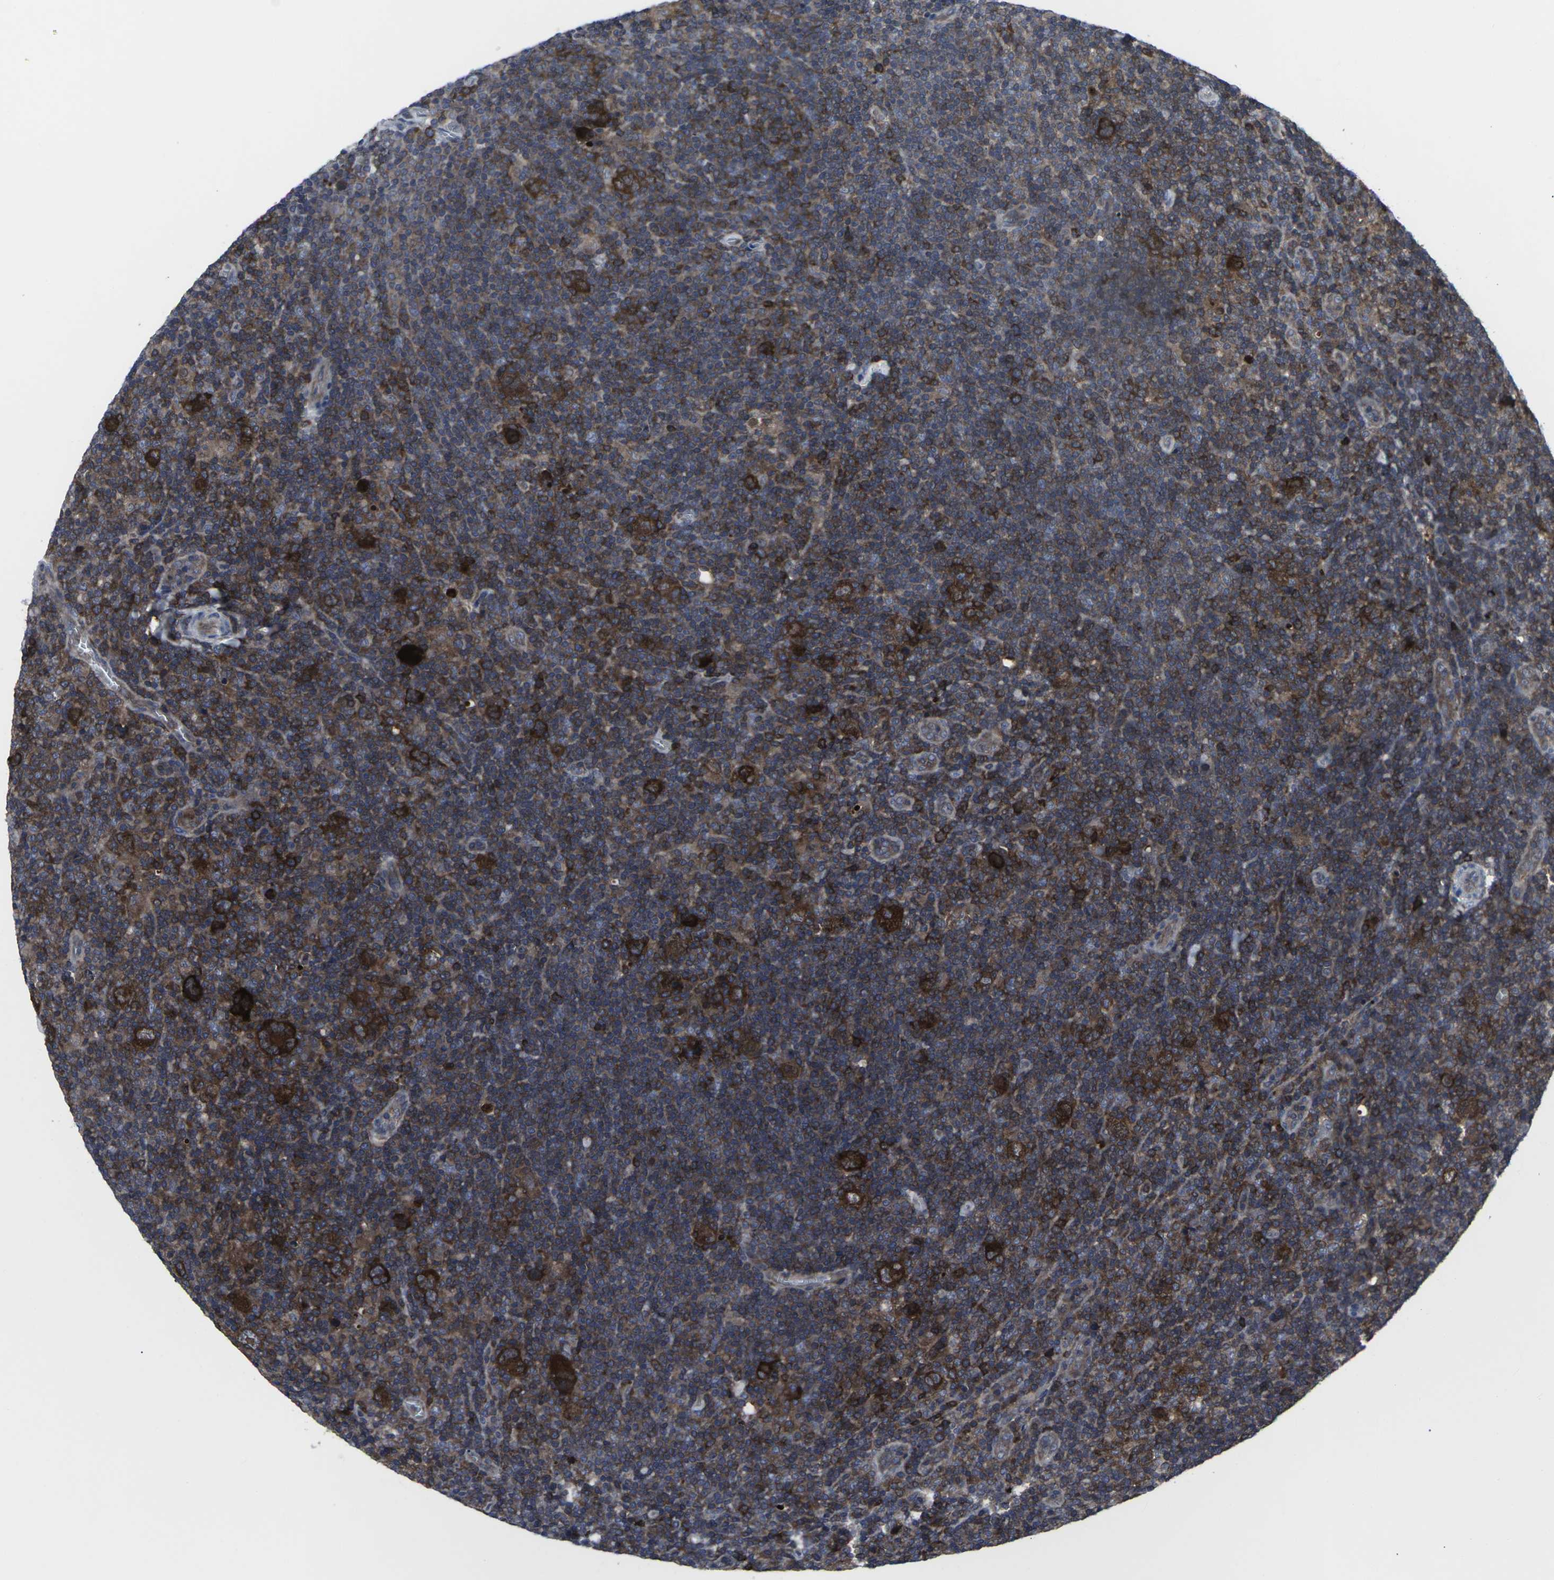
{"staining": {"intensity": "strong", "quantity": ">75%", "location": "cytoplasmic/membranous"}, "tissue": "lymphoma", "cell_type": "Tumor cells", "image_type": "cancer", "snomed": [{"axis": "morphology", "description": "Hodgkin's disease, NOS"}, {"axis": "topography", "description": "Lymph node"}], "caption": "Immunohistochemistry micrograph of neoplastic tissue: Hodgkin's disease stained using immunohistochemistry (IHC) exhibits high levels of strong protein expression localized specifically in the cytoplasmic/membranous of tumor cells, appearing as a cytoplasmic/membranous brown color.", "gene": "HPRT1", "patient": {"sex": "female", "age": 57}}